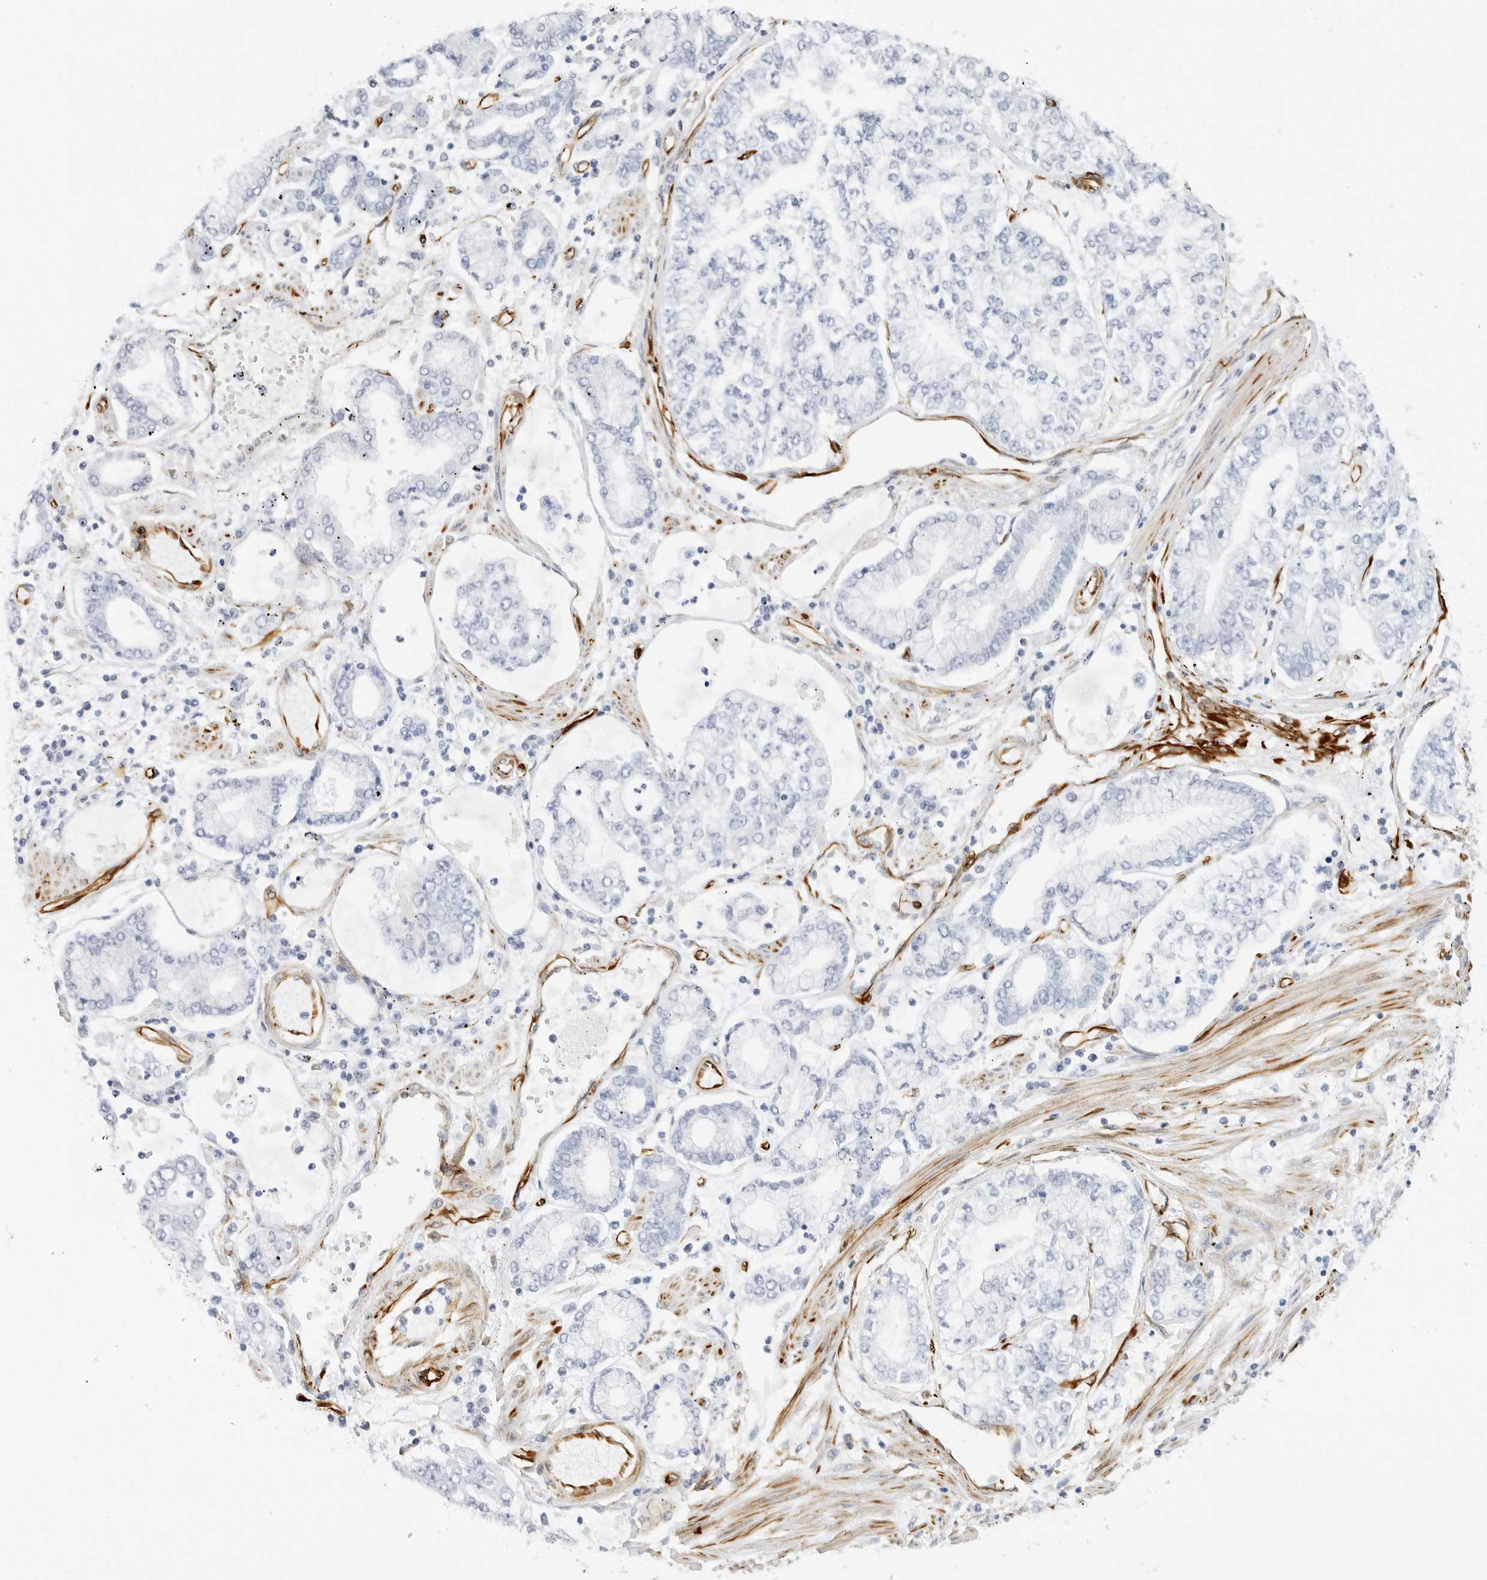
{"staining": {"intensity": "negative", "quantity": "none", "location": "none"}, "tissue": "stomach cancer", "cell_type": "Tumor cells", "image_type": "cancer", "snomed": [{"axis": "morphology", "description": "Adenocarcinoma, NOS"}, {"axis": "topography", "description": "Stomach"}], "caption": "Stomach adenocarcinoma was stained to show a protein in brown. There is no significant staining in tumor cells. (DAB (3,3'-diaminobenzidine) immunohistochemistry (IHC) visualized using brightfield microscopy, high magnification).", "gene": "NES", "patient": {"sex": "male", "age": 76}}